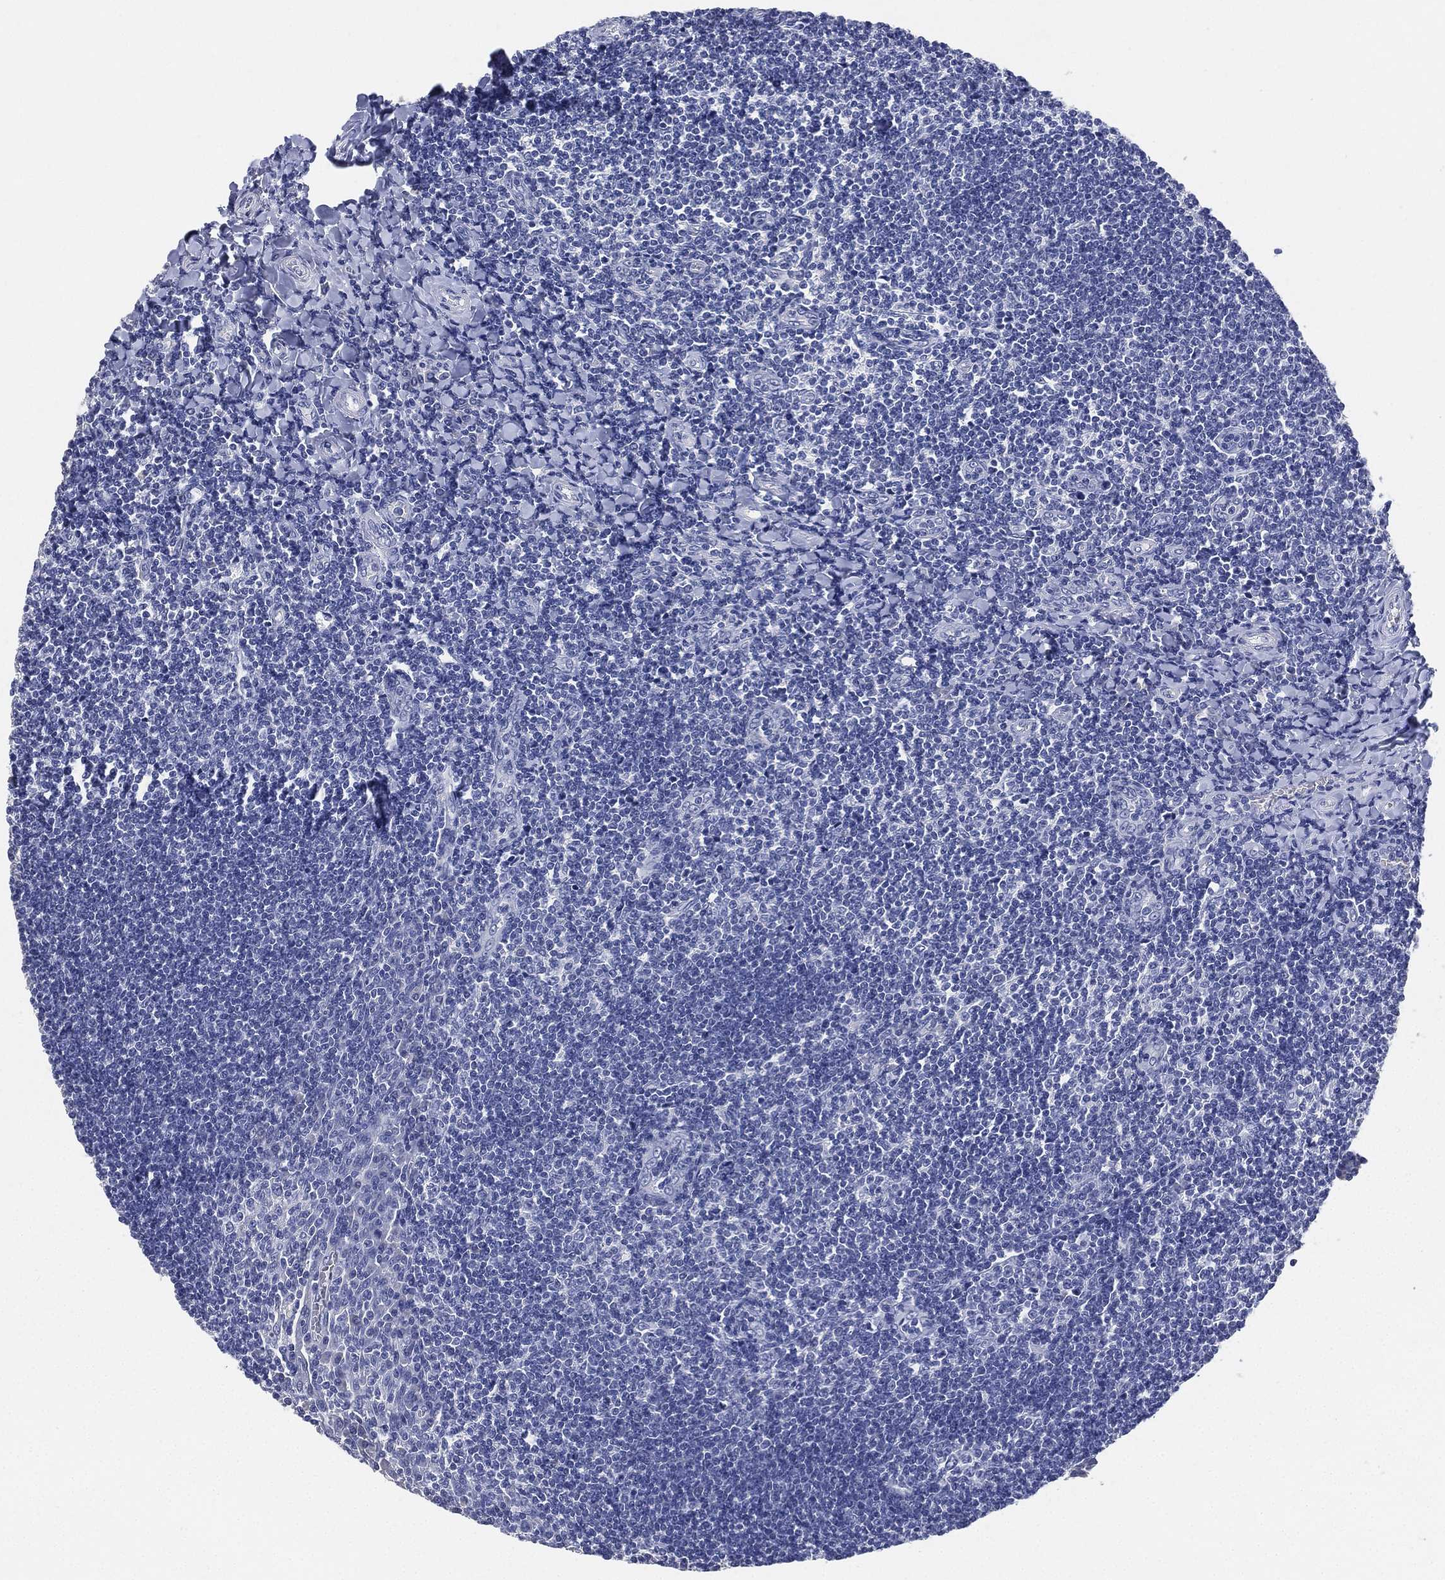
{"staining": {"intensity": "negative", "quantity": "none", "location": "none"}, "tissue": "tonsil", "cell_type": "Germinal center cells", "image_type": "normal", "snomed": [{"axis": "morphology", "description": "Normal tissue, NOS"}, {"axis": "topography", "description": "Tonsil"}], "caption": "Tonsil stained for a protein using immunohistochemistry (IHC) demonstrates no expression germinal center cells.", "gene": "IYD", "patient": {"sex": "female", "age": 12}}